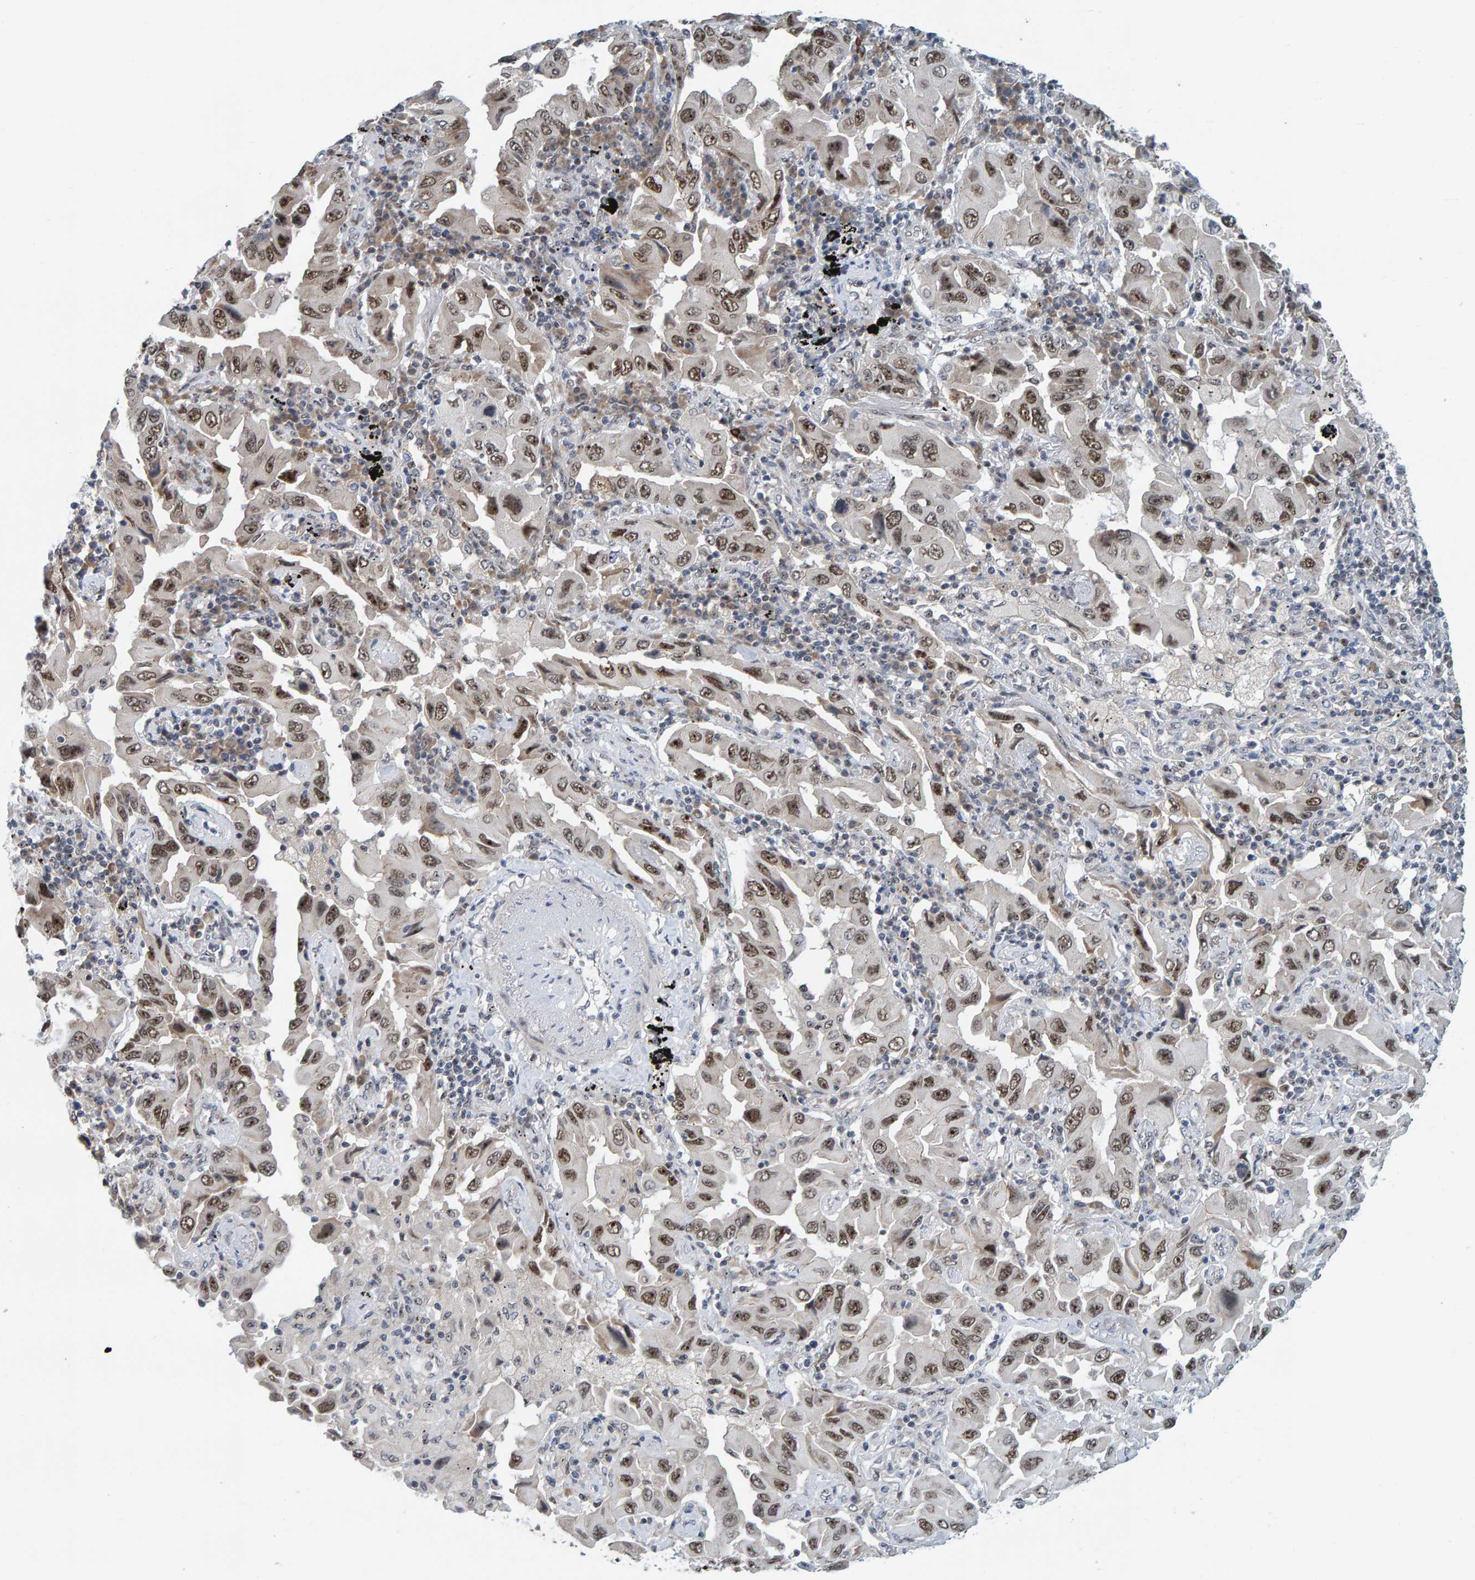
{"staining": {"intensity": "moderate", "quantity": ">75%", "location": "nuclear"}, "tissue": "lung cancer", "cell_type": "Tumor cells", "image_type": "cancer", "snomed": [{"axis": "morphology", "description": "Adenocarcinoma, NOS"}, {"axis": "topography", "description": "Lung"}], "caption": "Protein positivity by immunohistochemistry shows moderate nuclear positivity in about >75% of tumor cells in lung adenocarcinoma.", "gene": "POLR1E", "patient": {"sex": "female", "age": 65}}